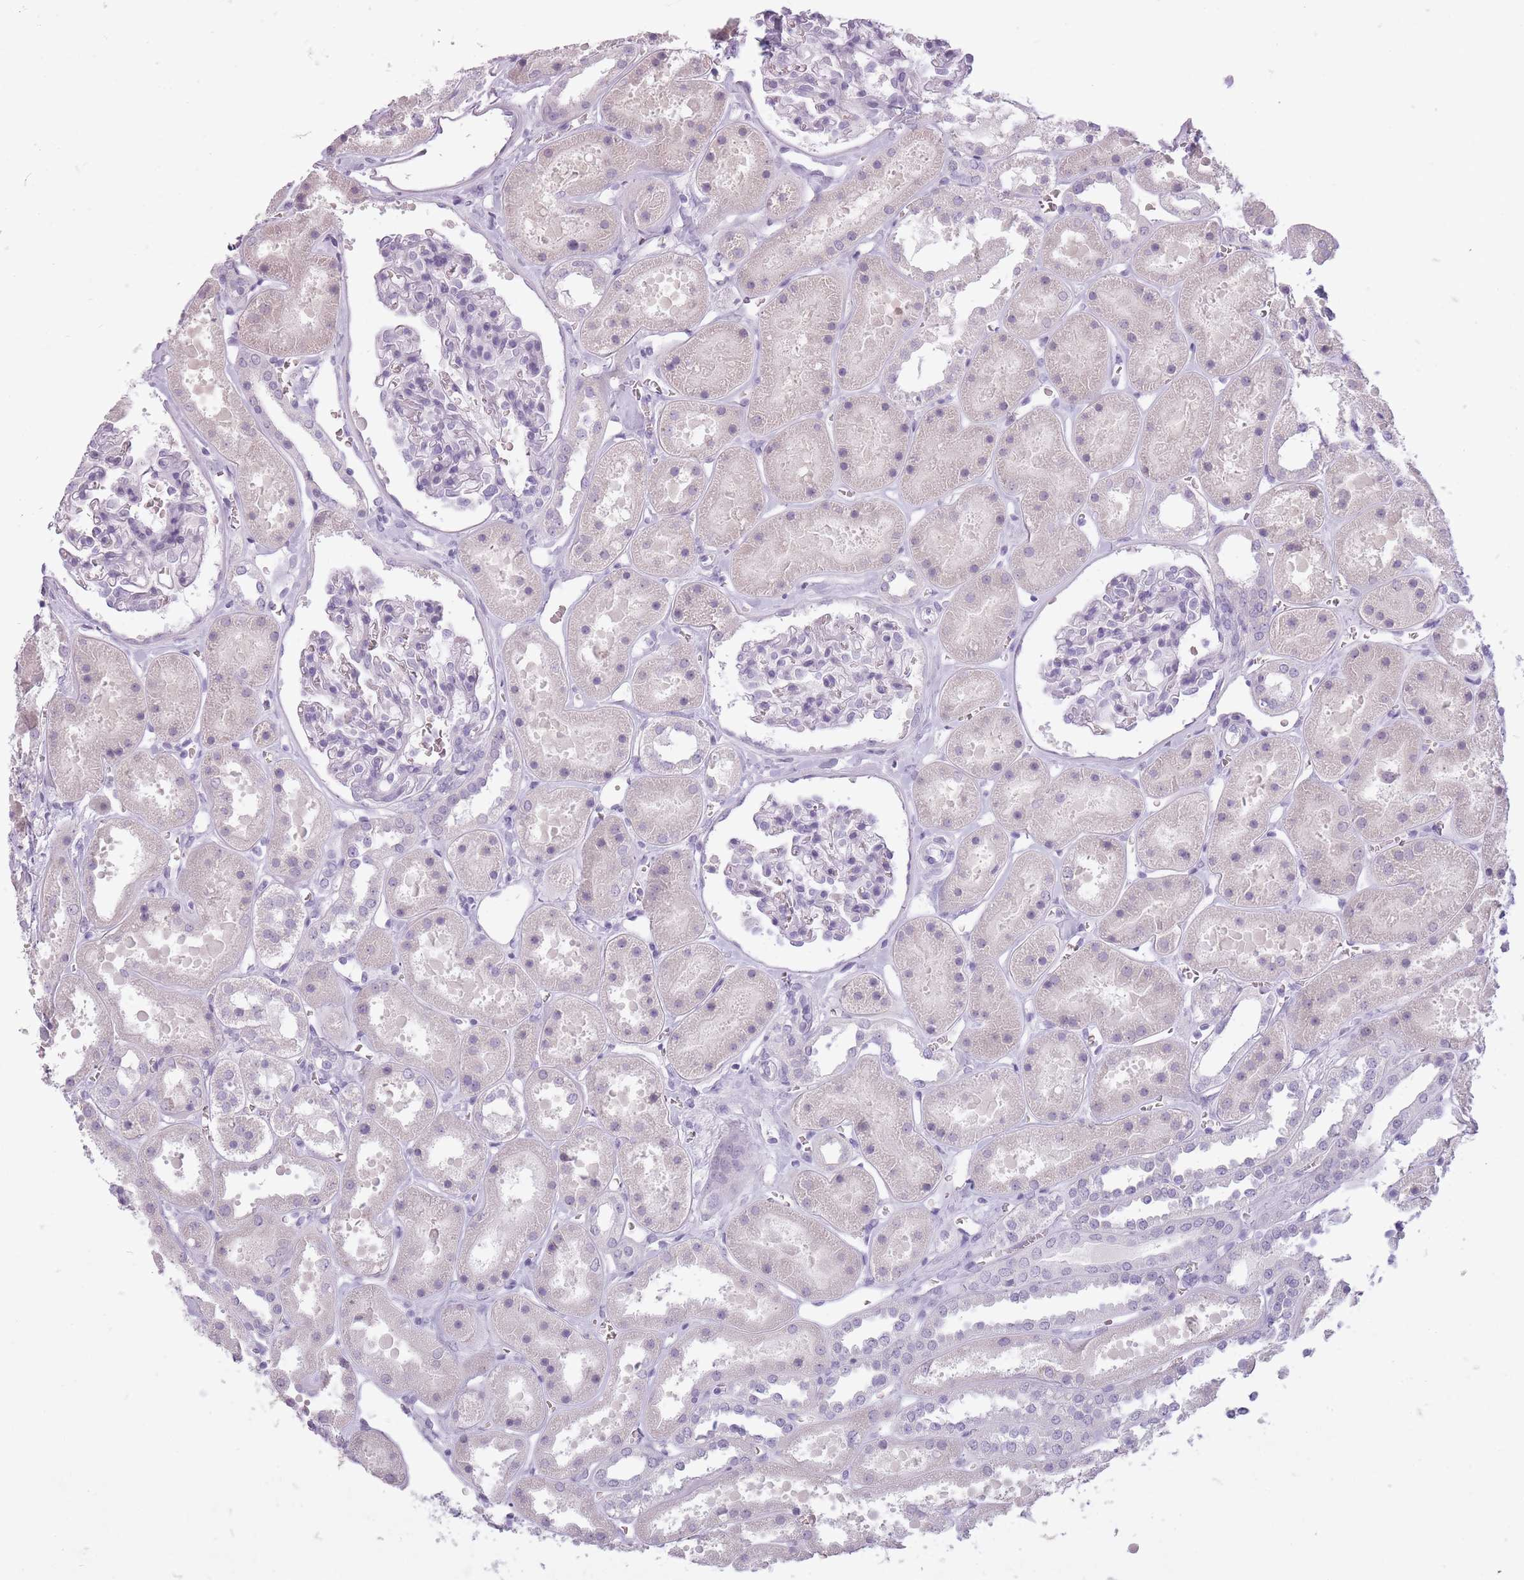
{"staining": {"intensity": "negative", "quantity": "none", "location": "none"}, "tissue": "kidney", "cell_type": "Cells in glomeruli", "image_type": "normal", "snomed": [{"axis": "morphology", "description": "Normal tissue, NOS"}, {"axis": "topography", "description": "Kidney"}], "caption": "Immunohistochemistry (IHC) of benign human kidney demonstrates no positivity in cells in glomeruli. (Brightfield microscopy of DAB immunohistochemistry (IHC) at high magnification).", "gene": "FAM43B", "patient": {"sex": "female", "age": 41}}